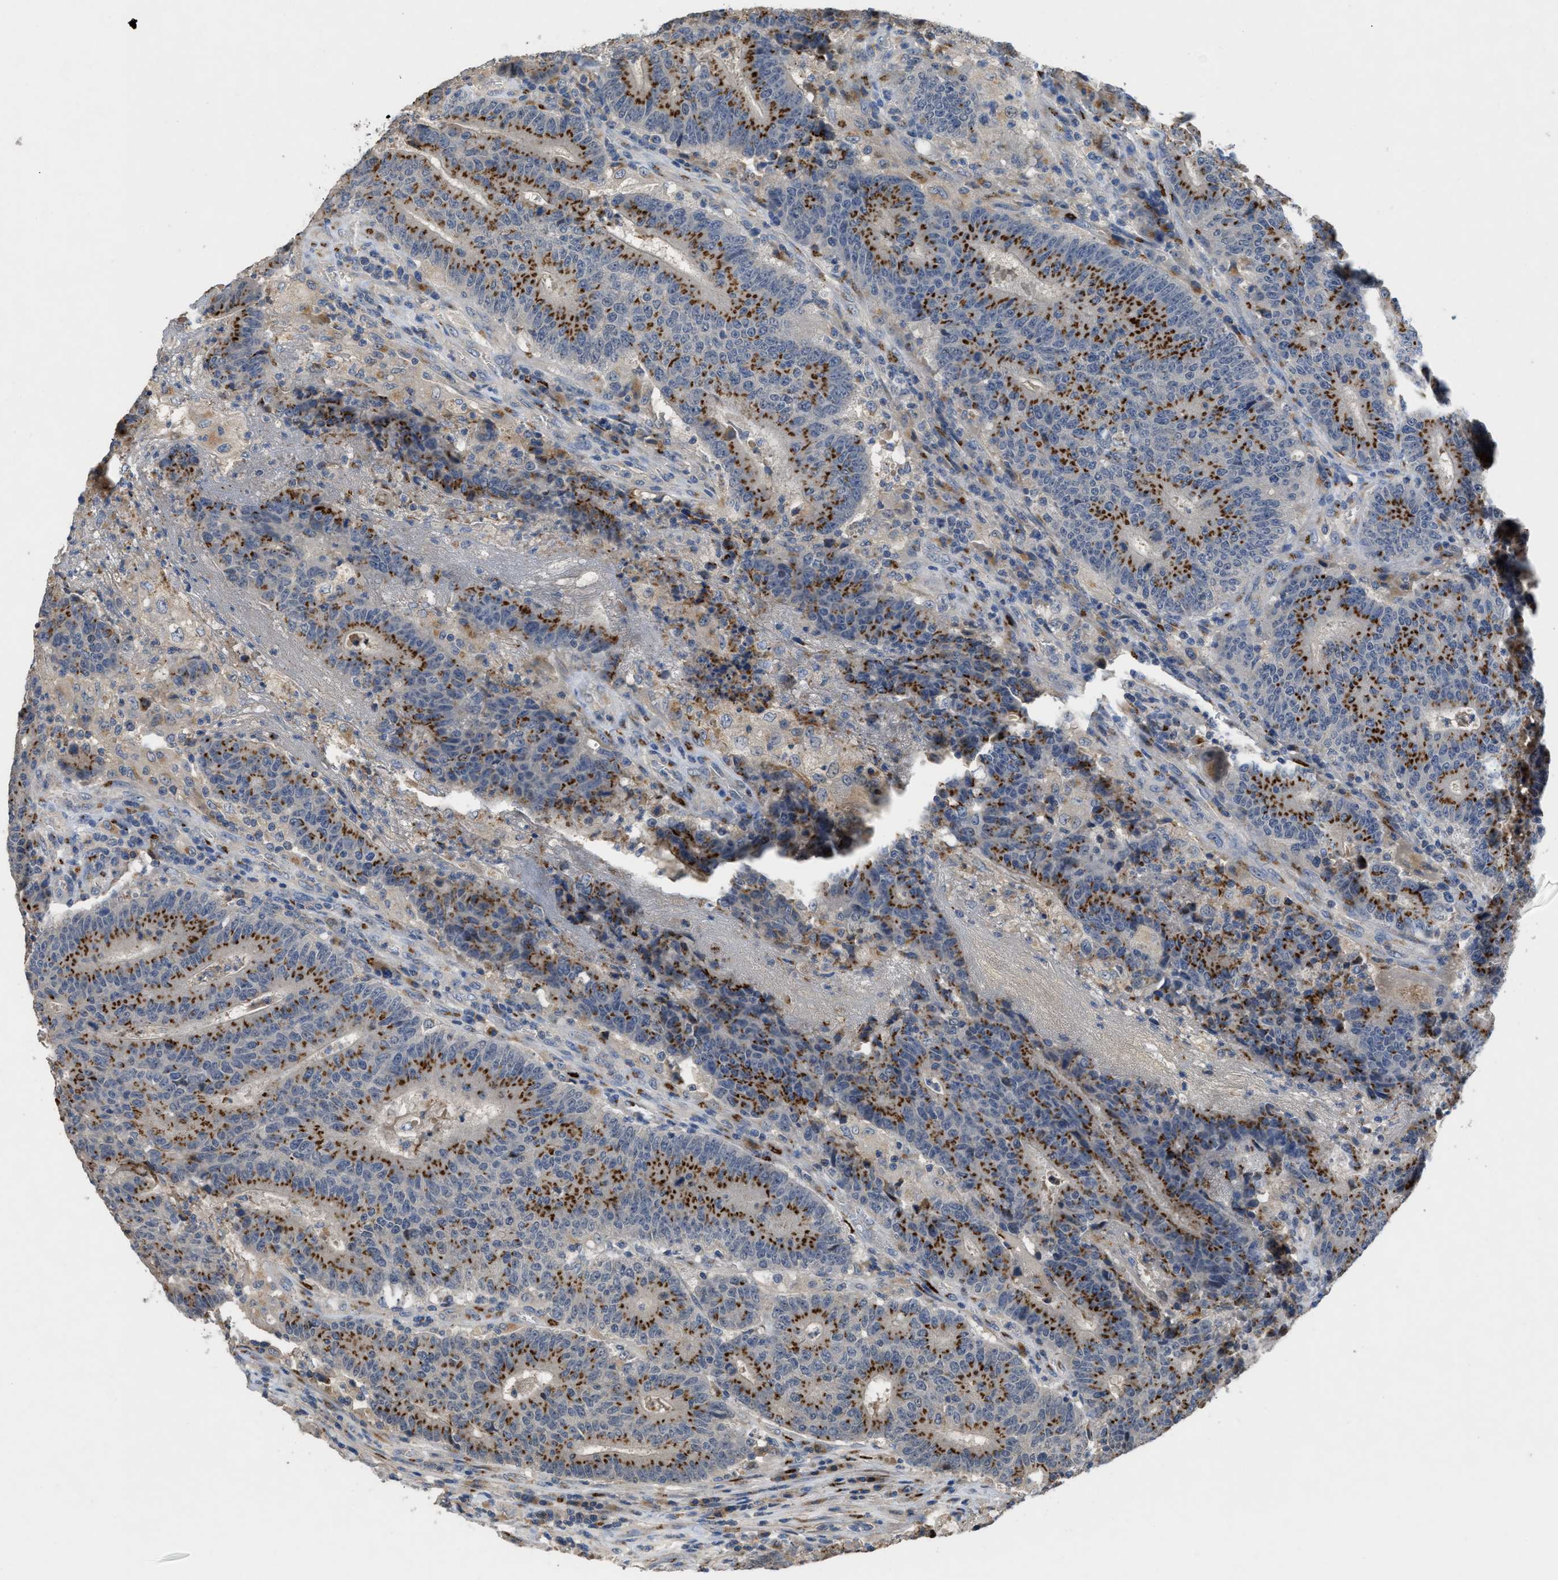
{"staining": {"intensity": "moderate", "quantity": ">75%", "location": "cytoplasmic/membranous"}, "tissue": "colorectal cancer", "cell_type": "Tumor cells", "image_type": "cancer", "snomed": [{"axis": "morphology", "description": "Normal tissue, NOS"}, {"axis": "morphology", "description": "Adenocarcinoma, NOS"}, {"axis": "topography", "description": "Colon"}], "caption": "Immunohistochemistry staining of adenocarcinoma (colorectal), which reveals medium levels of moderate cytoplasmic/membranous positivity in approximately >75% of tumor cells indicating moderate cytoplasmic/membranous protein staining. The staining was performed using DAB (brown) for protein detection and nuclei were counterstained in hematoxylin (blue).", "gene": "SIK2", "patient": {"sex": "female", "age": 75}}